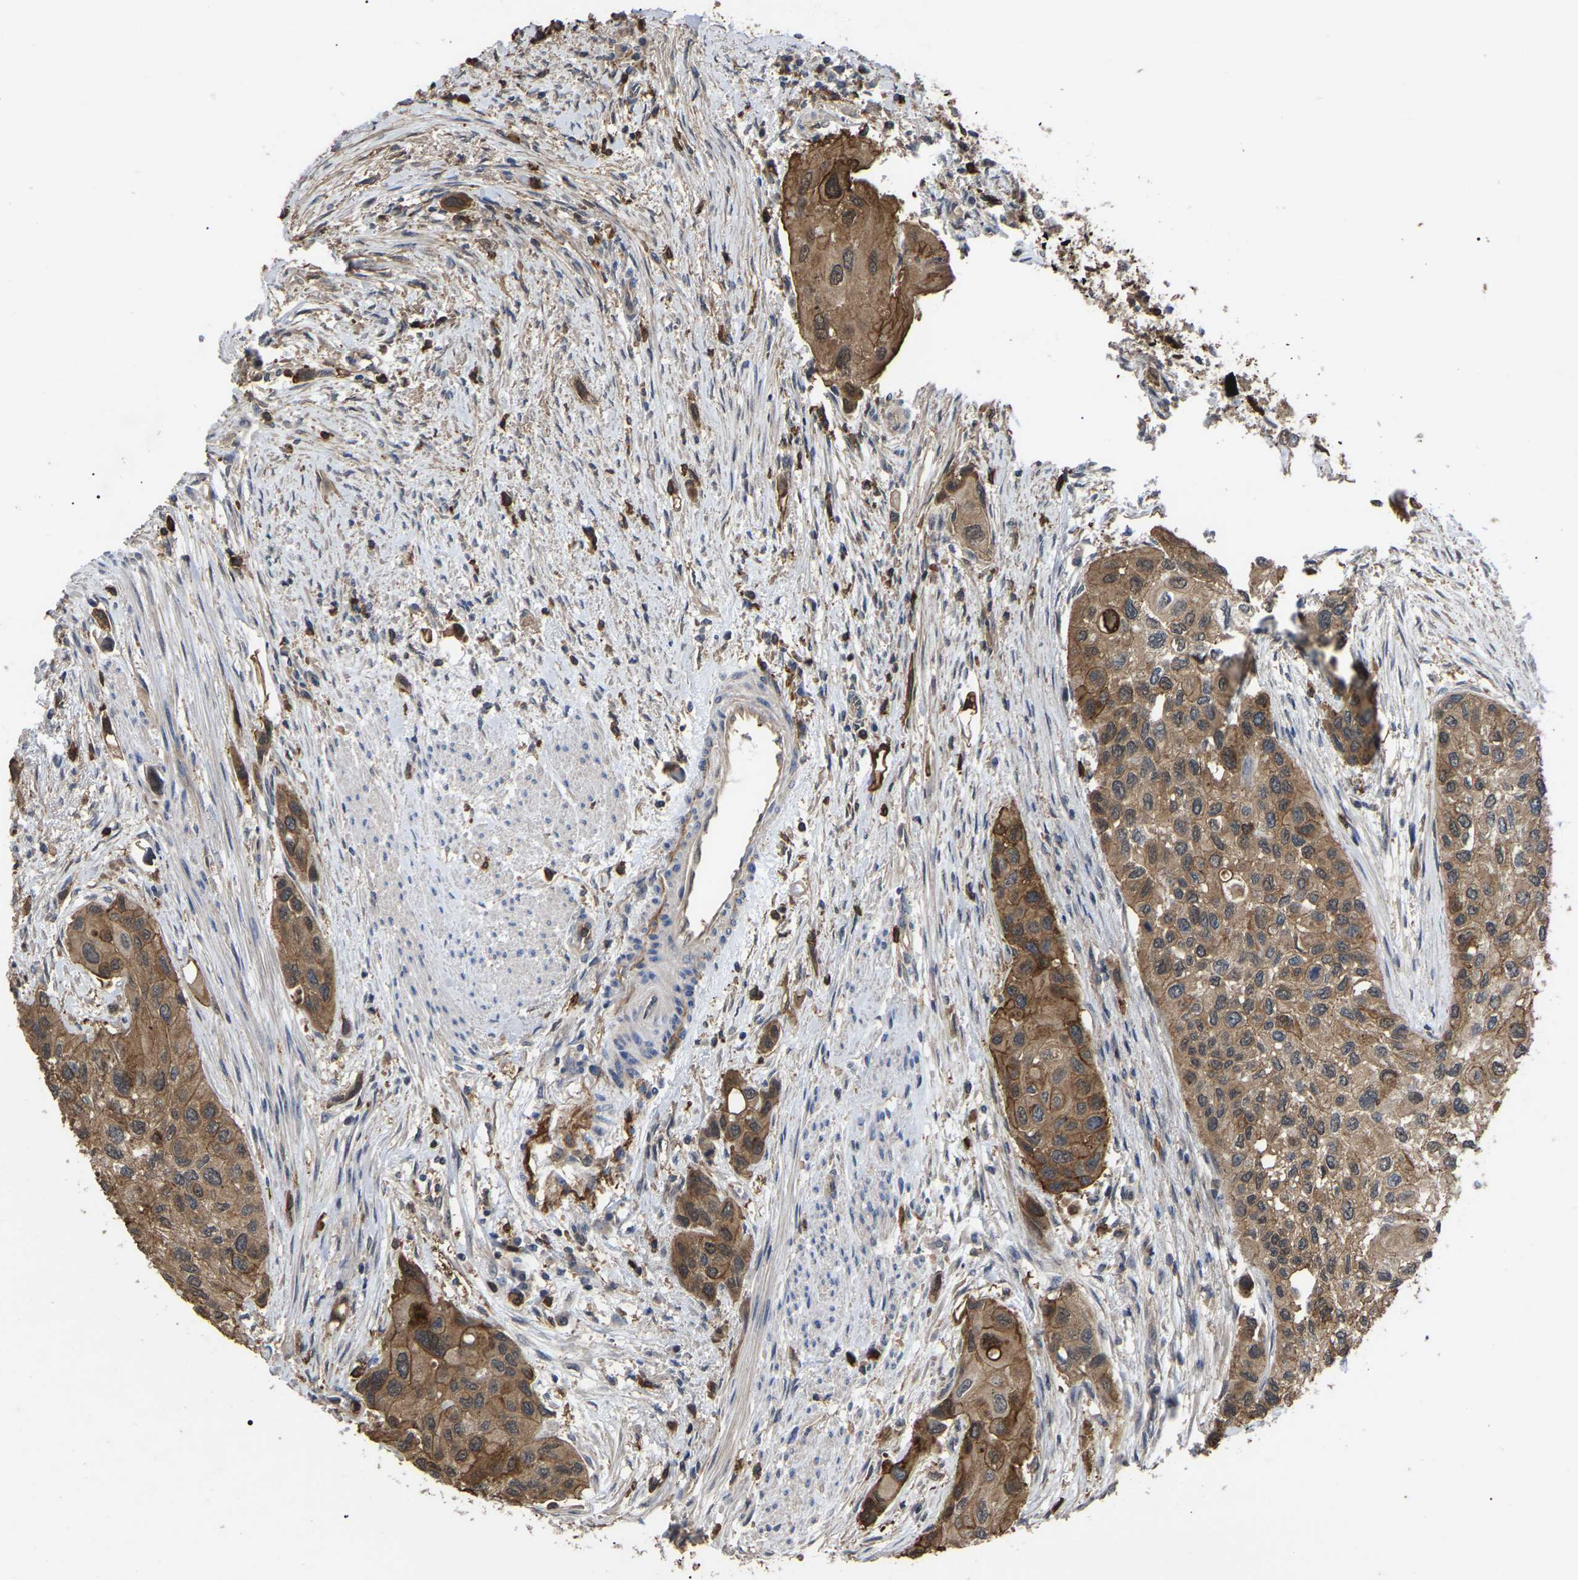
{"staining": {"intensity": "moderate", "quantity": ">75%", "location": "cytoplasmic/membranous"}, "tissue": "urothelial cancer", "cell_type": "Tumor cells", "image_type": "cancer", "snomed": [{"axis": "morphology", "description": "Urothelial carcinoma, High grade"}, {"axis": "topography", "description": "Urinary bladder"}], "caption": "A high-resolution photomicrograph shows IHC staining of urothelial cancer, which exhibits moderate cytoplasmic/membranous positivity in approximately >75% of tumor cells. The protein of interest is stained brown, and the nuclei are stained in blue (DAB IHC with brightfield microscopy, high magnification).", "gene": "CIT", "patient": {"sex": "female", "age": 56}}